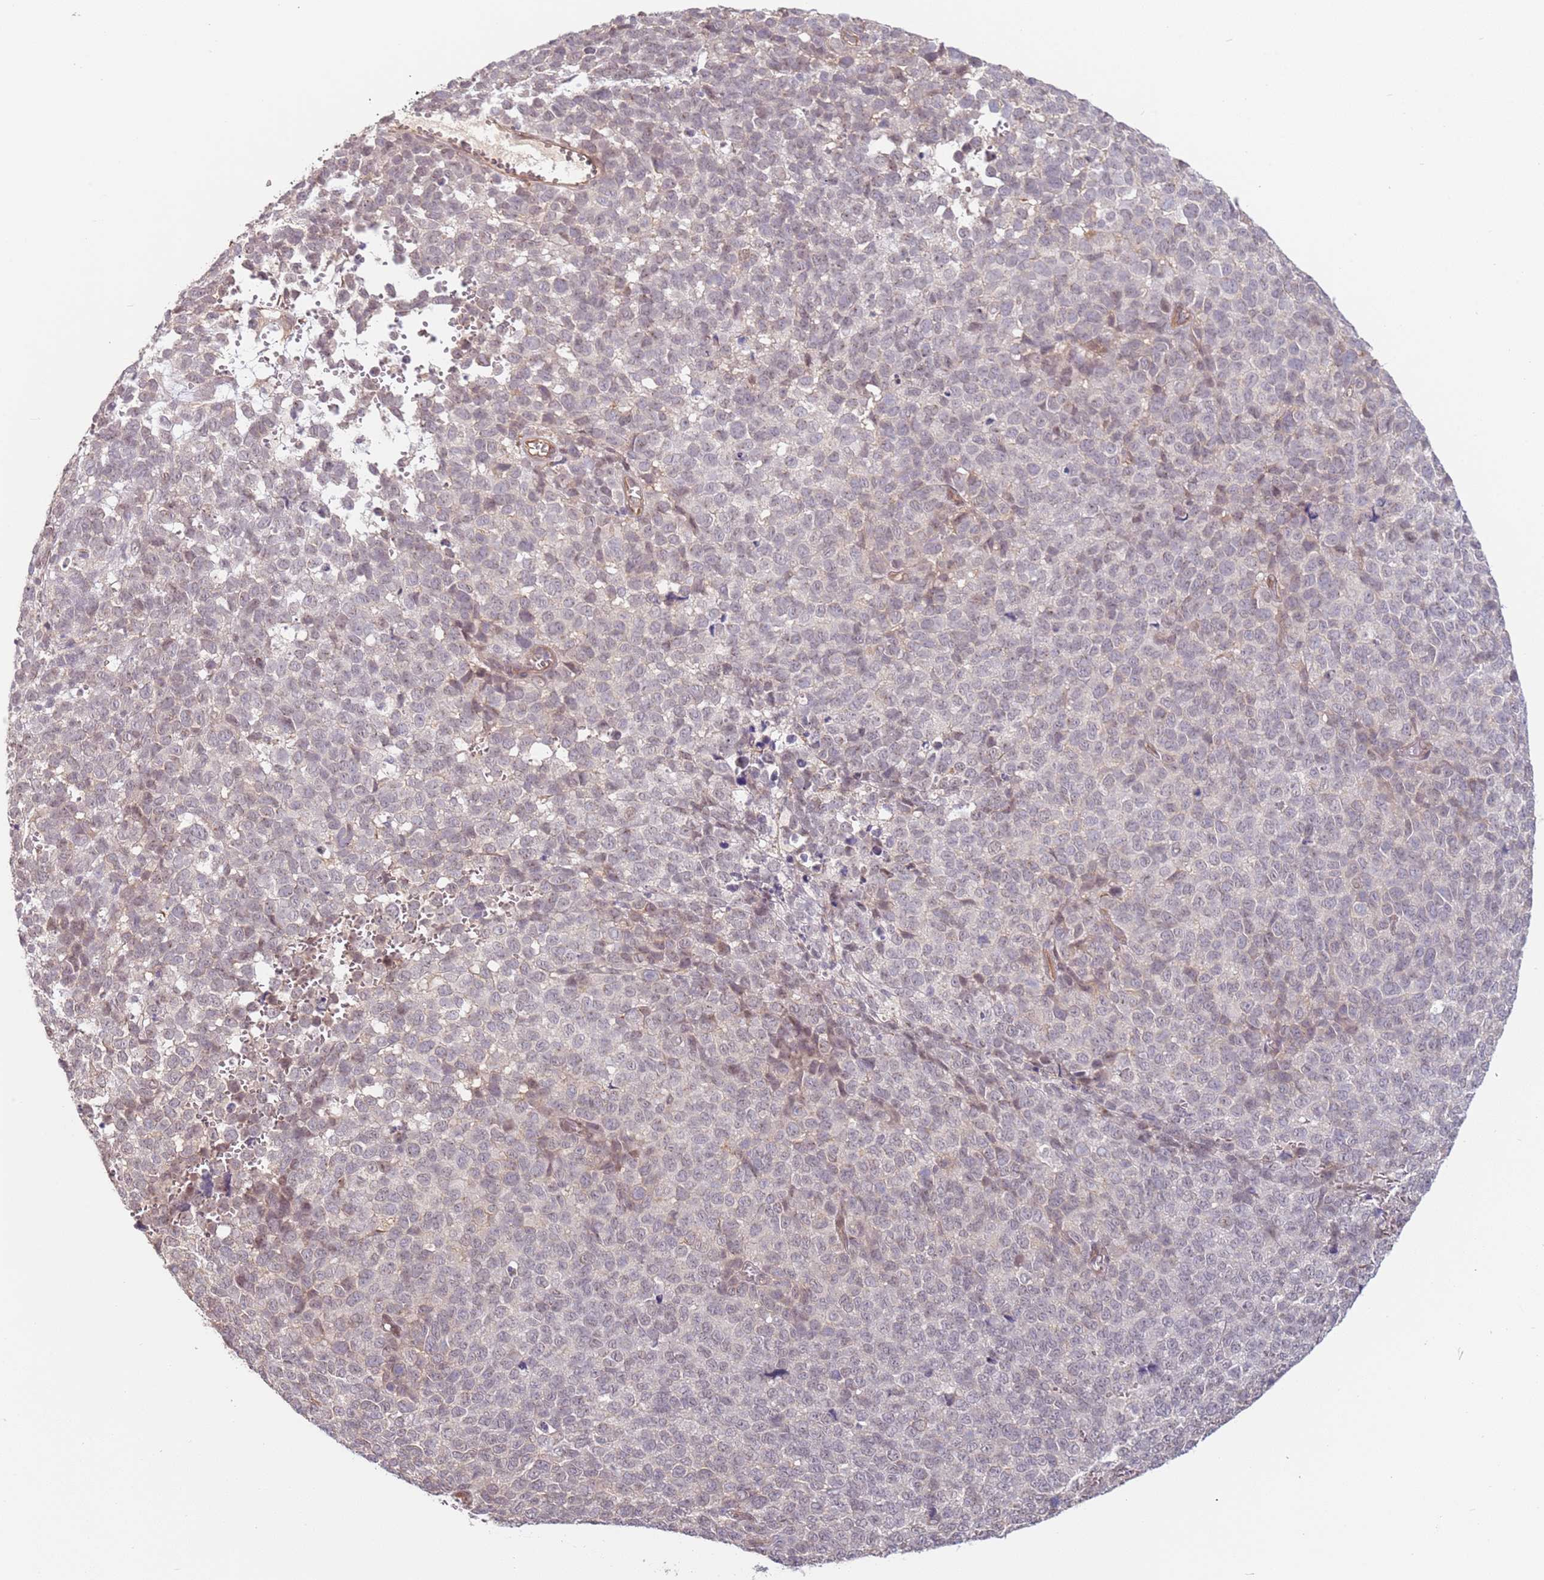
{"staining": {"intensity": "negative", "quantity": "none", "location": "none"}, "tissue": "melanoma", "cell_type": "Tumor cells", "image_type": "cancer", "snomed": [{"axis": "morphology", "description": "Malignant melanoma, NOS"}, {"axis": "topography", "description": "Nose, NOS"}], "caption": "Immunohistochemistry image of malignant melanoma stained for a protein (brown), which shows no expression in tumor cells.", "gene": "WDR93", "patient": {"sex": "female", "age": 48}}